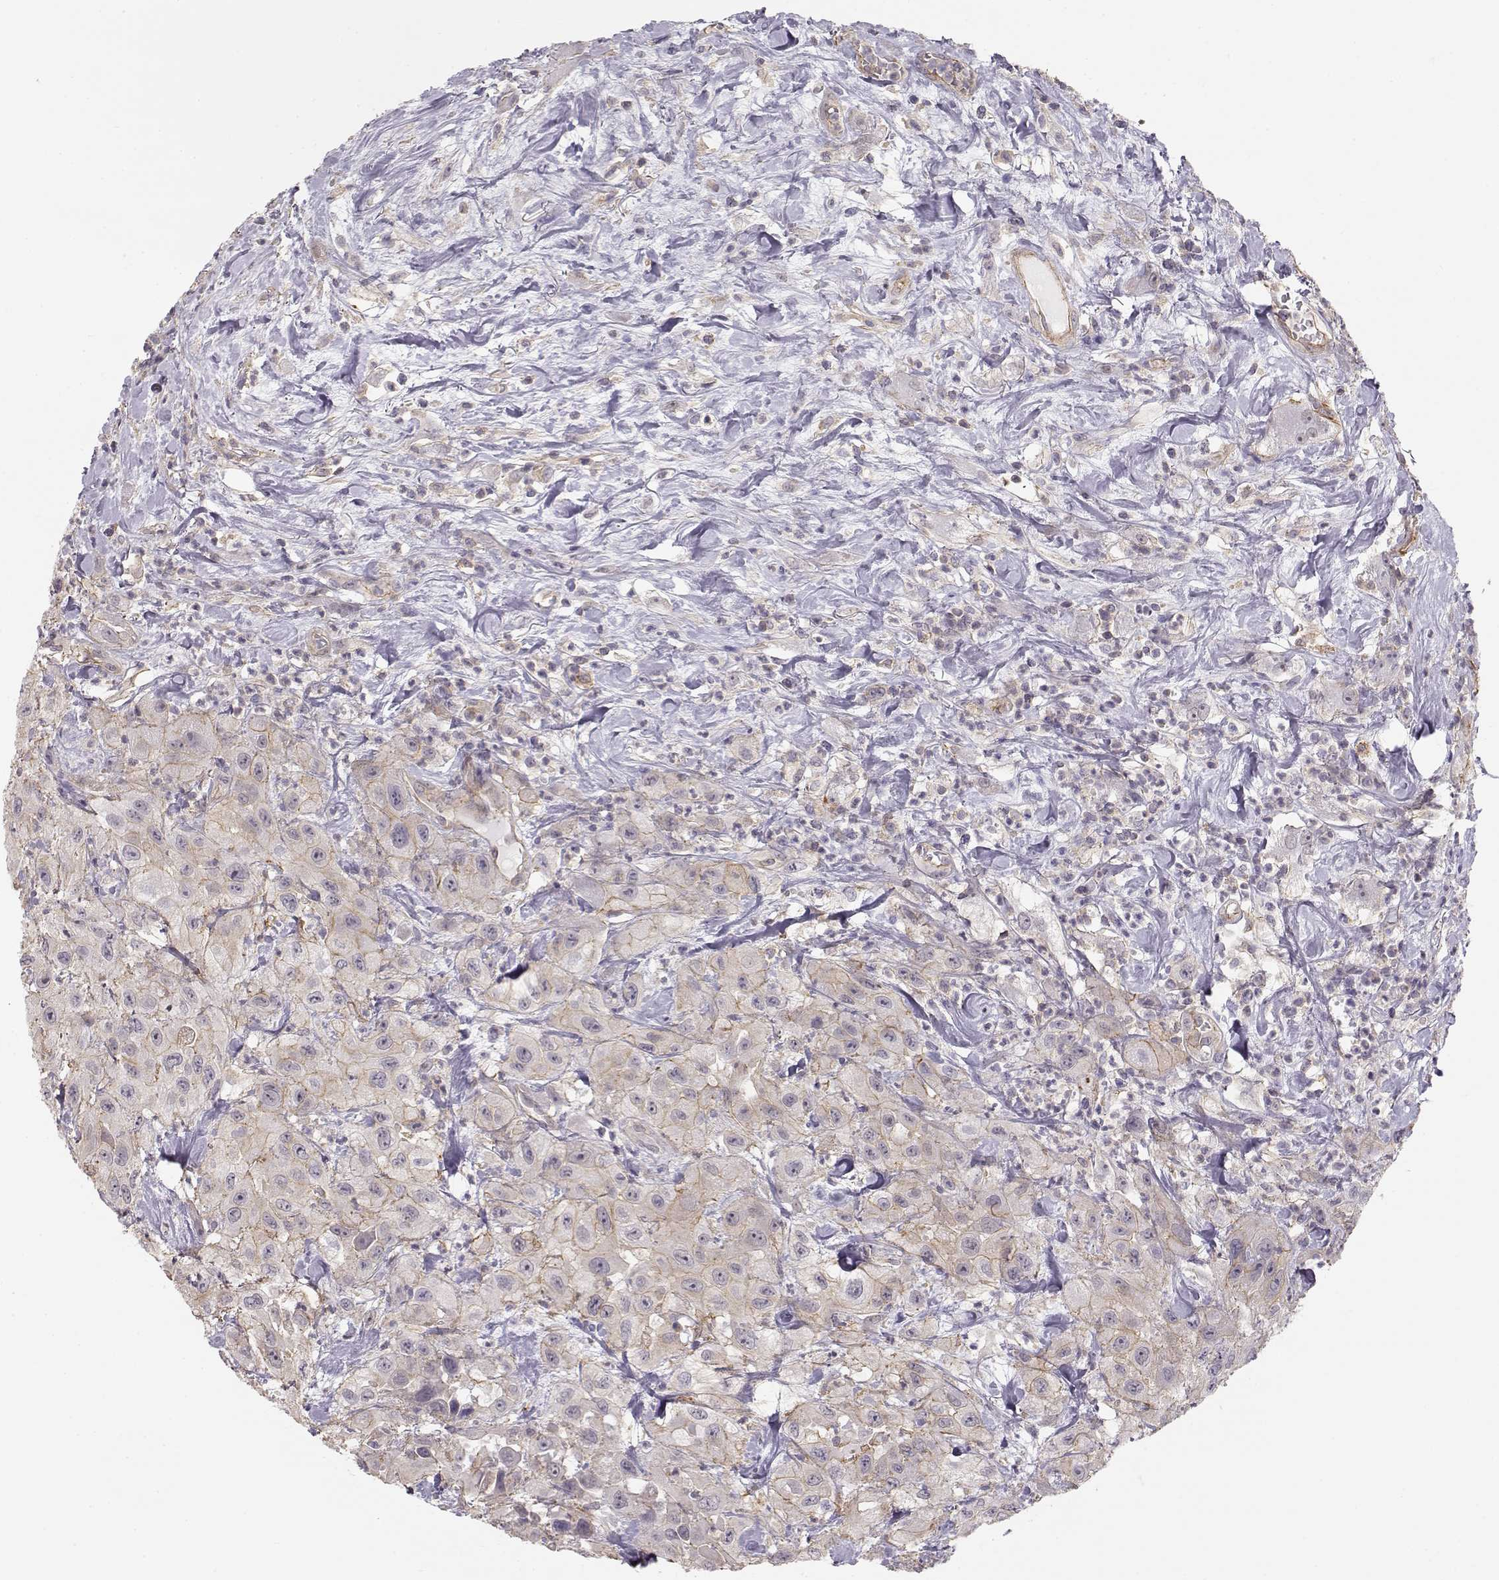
{"staining": {"intensity": "weak", "quantity": "<25%", "location": "cytoplasmic/membranous"}, "tissue": "urothelial cancer", "cell_type": "Tumor cells", "image_type": "cancer", "snomed": [{"axis": "morphology", "description": "Urothelial carcinoma, High grade"}, {"axis": "topography", "description": "Urinary bladder"}], "caption": "A histopathology image of human urothelial carcinoma (high-grade) is negative for staining in tumor cells.", "gene": "DAPL1", "patient": {"sex": "male", "age": 79}}